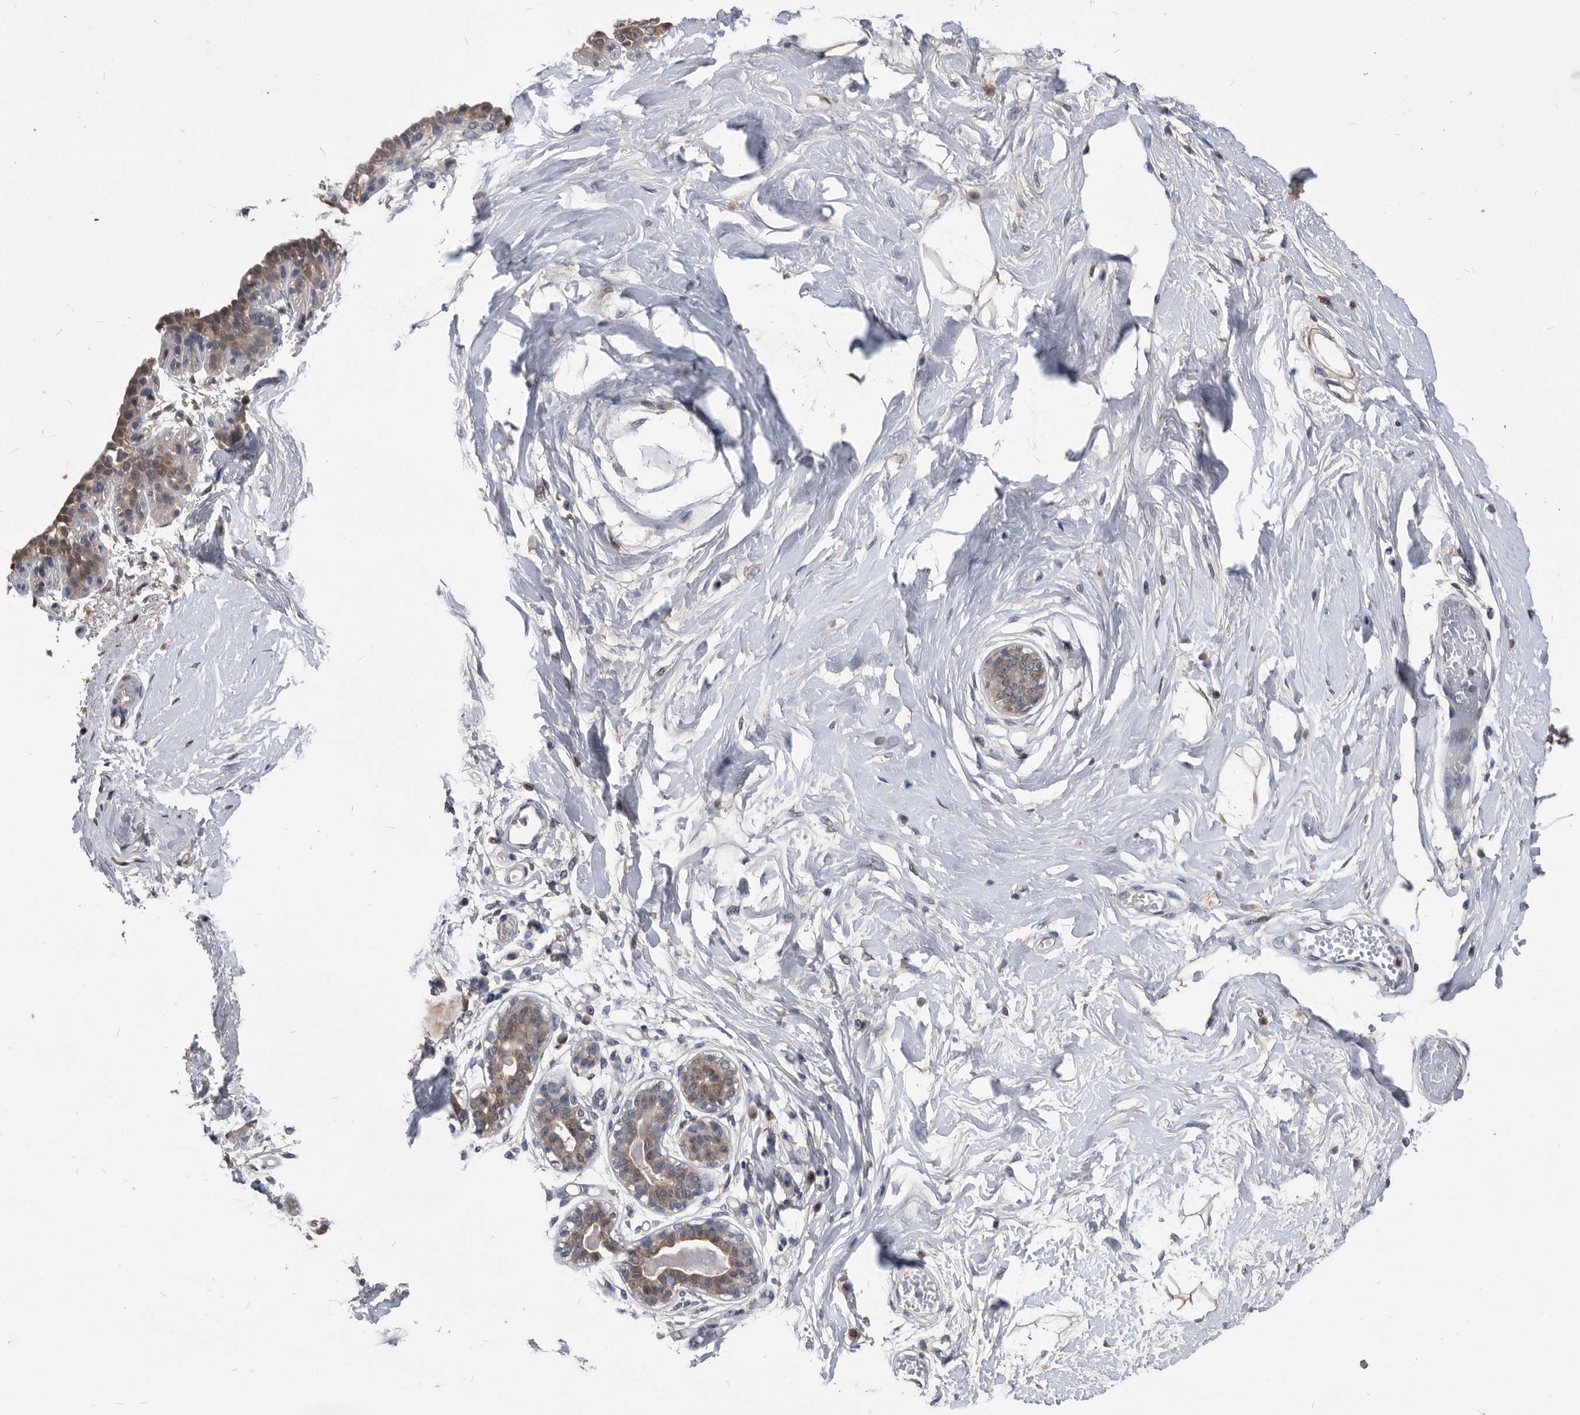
{"staining": {"intensity": "weak", "quantity": ">75%", "location": "cytoplasmic/membranous"}, "tissue": "breast", "cell_type": "Adipocytes", "image_type": "normal", "snomed": [{"axis": "morphology", "description": "Normal tissue, NOS"}, {"axis": "topography", "description": "Breast"}], "caption": "Immunohistochemical staining of unremarkable breast exhibits >75% levels of weak cytoplasmic/membranous protein expression in approximately >75% of adipocytes.", "gene": "PDXK", "patient": {"sex": "female", "age": 45}}